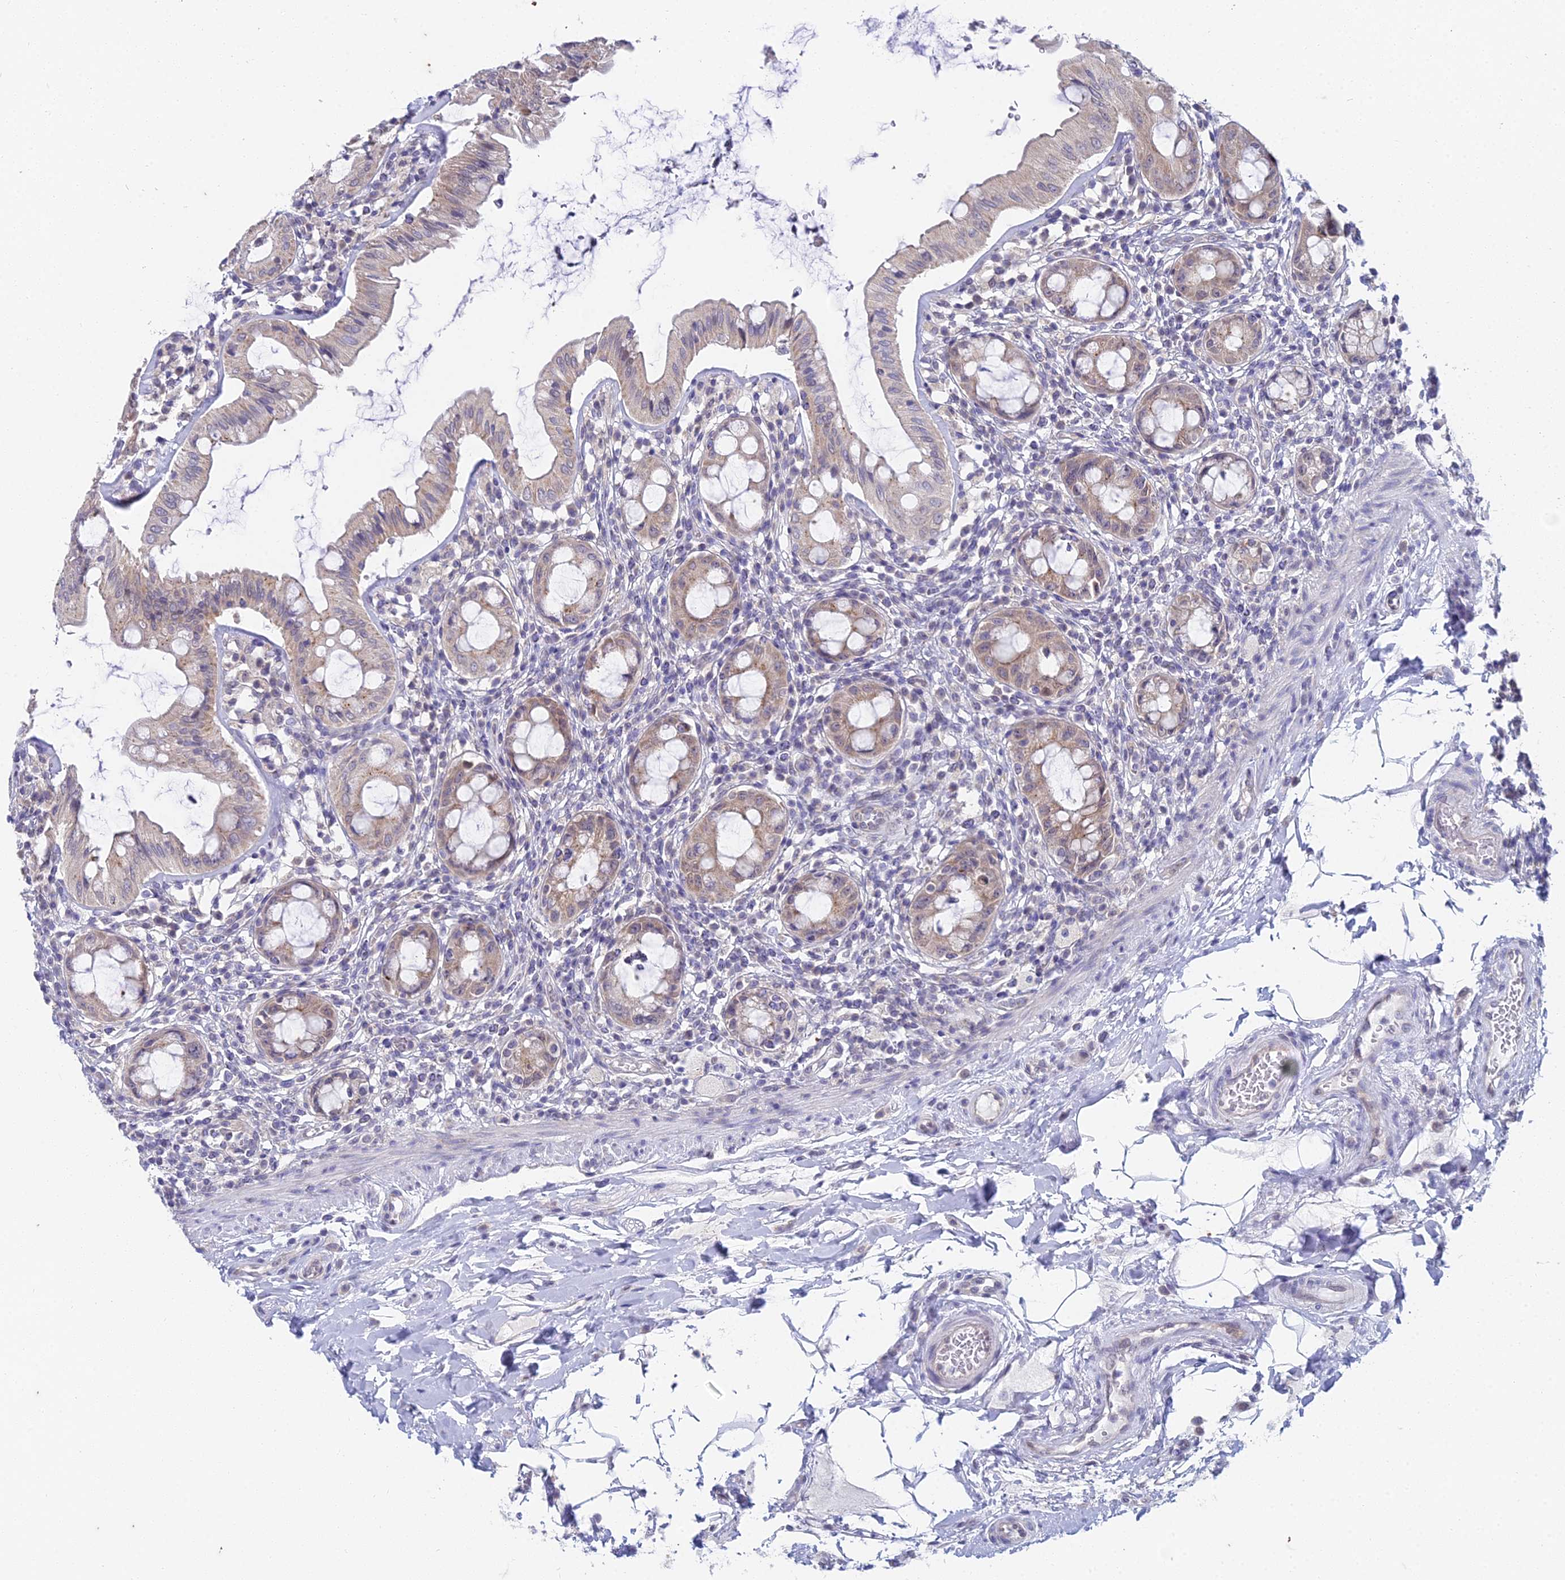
{"staining": {"intensity": "moderate", "quantity": "25%-75%", "location": "cytoplasmic/membranous"}, "tissue": "rectum", "cell_type": "Glandular cells", "image_type": "normal", "snomed": [{"axis": "morphology", "description": "Normal tissue, NOS"}, {"axis": "topography", "description": "Rectum"}], "caption": "IHC staining of normal rectum, which exhibits medium levels of moderate cytoplasmic/membranous staining in approximately 25%-75% of glandular cells indicating moderate cytoplasmic/membranous protein expression. The staining was performed using DAB (brown) for protein detection and nuclei were counterstained in hematoxylin (blue).", "gene": "EEF2KMT", "patient": {"sex": "female", "age": 57}}